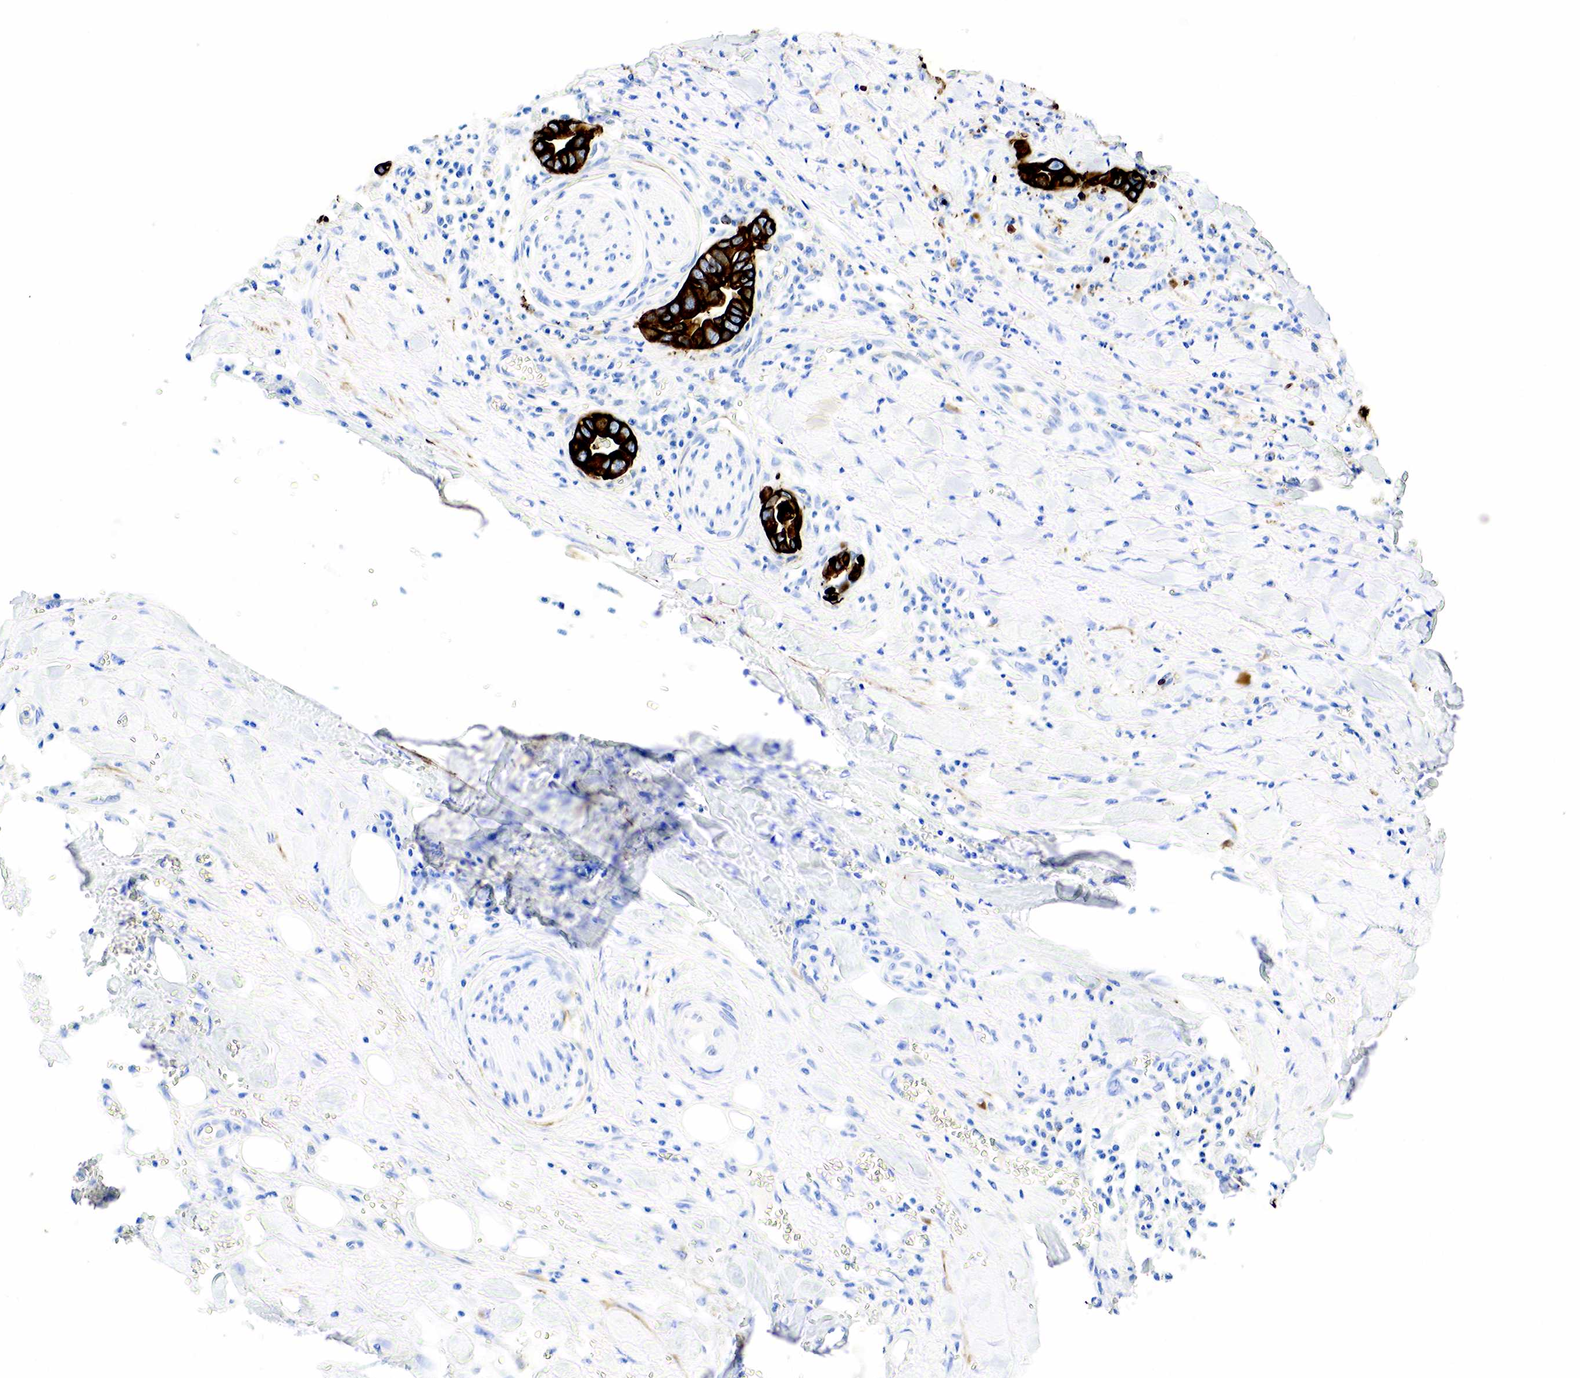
{"staining": {"intensity": "strong", "quantity": ">75%", "location": "cytoplasmic/membranous"}, "tissue": "pancreatic cancer", "cell_type": "Tumor cells", "image_type": "cancer", "snomed": [{"axis": "morphology", "description": "Adenocarcinoma, NOS"}, {"axis": "topography", "description": "Pancreas"}], "caption": "A high amount of strong cytoplasmic/membranous positivity is identified in approximately >75% of tumor cells in pancreatic cancer (adenocarcinoma) tissue.", "gene": "KRT7", "patient": {"sex": "male", "age": 69}}